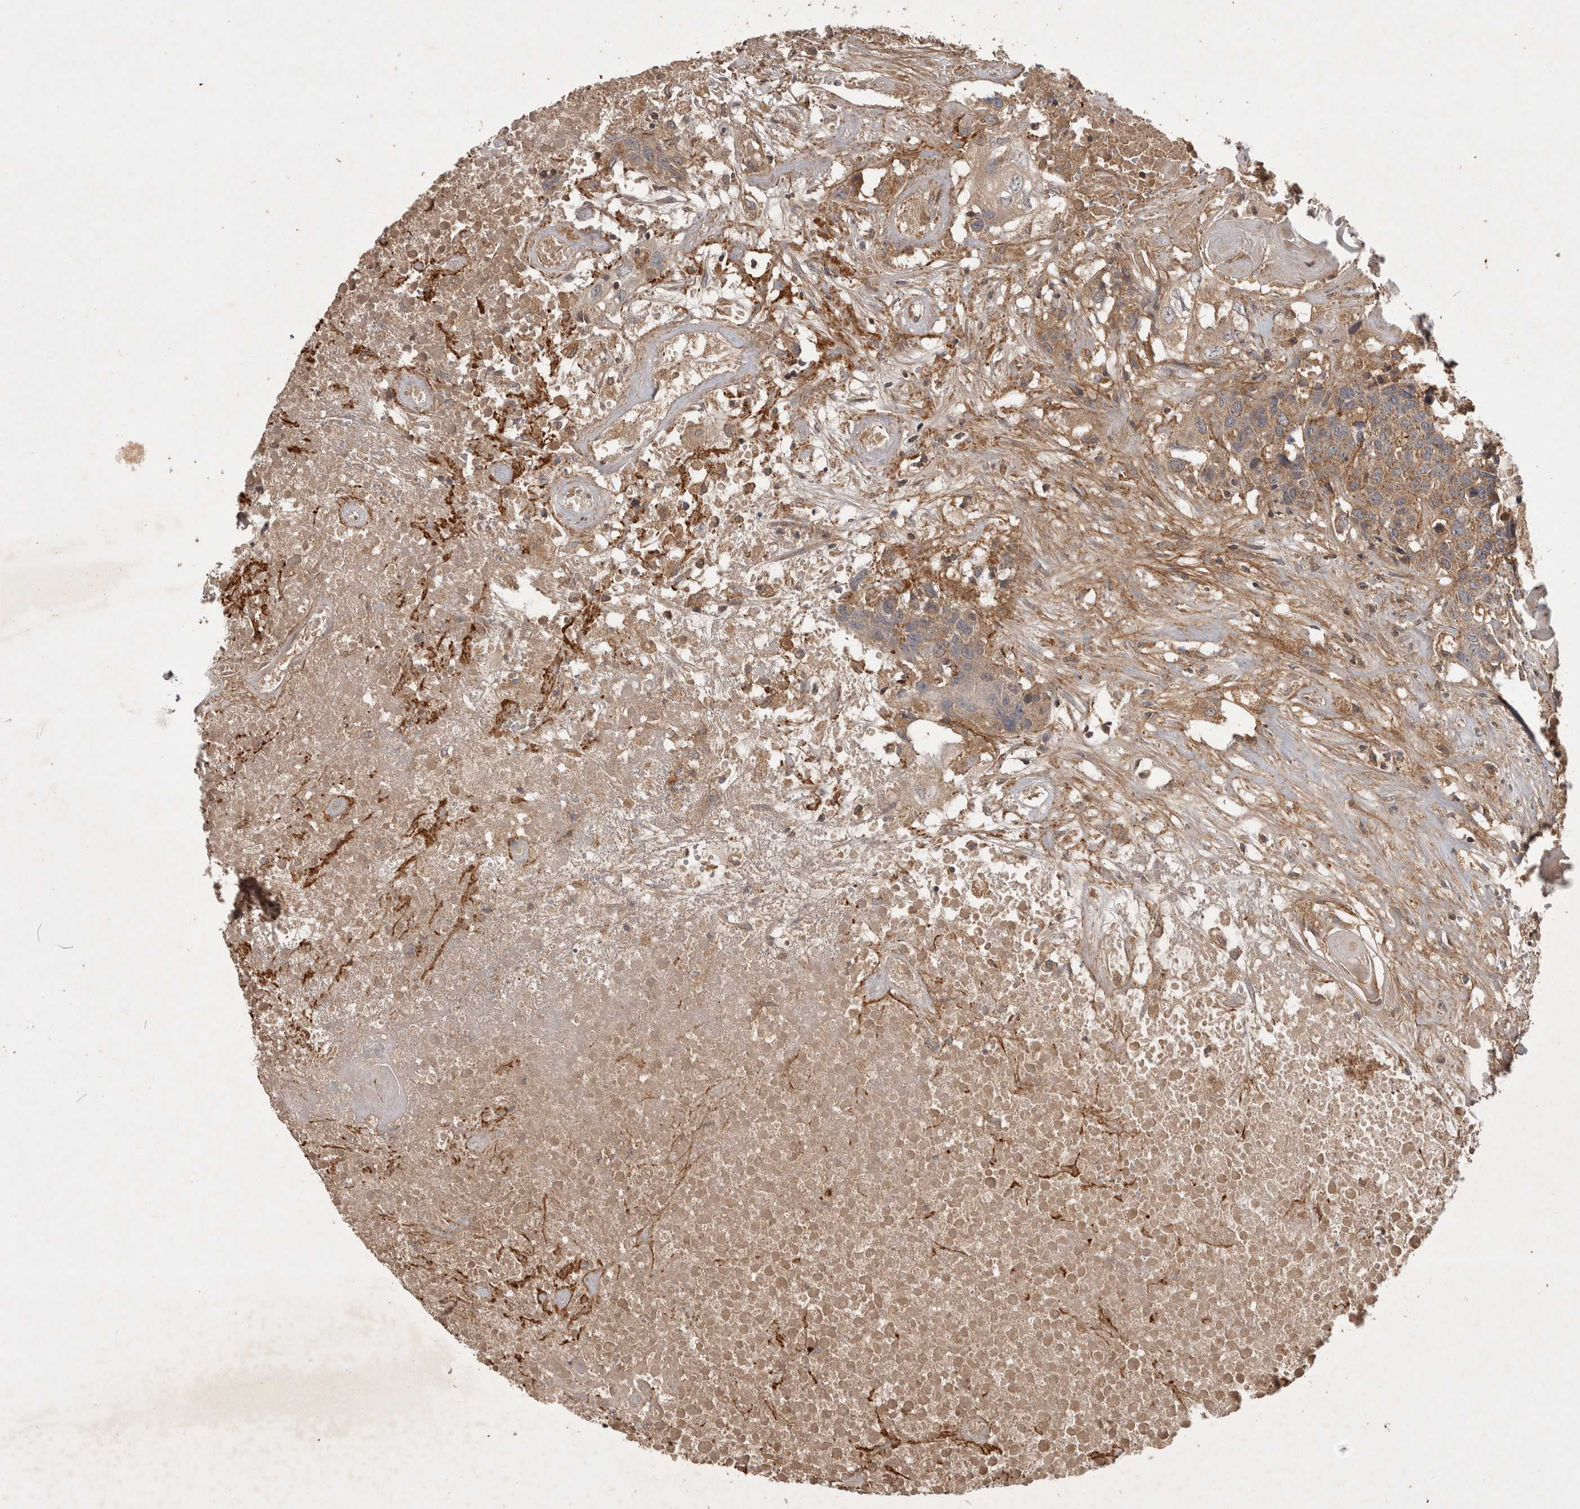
{"staining": {"intensity": "moderate", "quantity": ">75%", "location": "cytoplasmic/membranous"}, "tissue": "head and neck cancer", "cell_type": "Tumor cells", "image_type": "cancer", "snomed": [{"axis": "morphology", "description": "Squamous cell carcinoma, NOS"}, {"axis": "topography", "description": "Head-Neck"}], "caption": "Squamous cell carcinoma (head and neck) stained for a protein shows moderate cytoplasmic/membranous positivity in tumor cells.", "gene": "TRMT61B", "patient": {"sex": "male", "age": 66}}